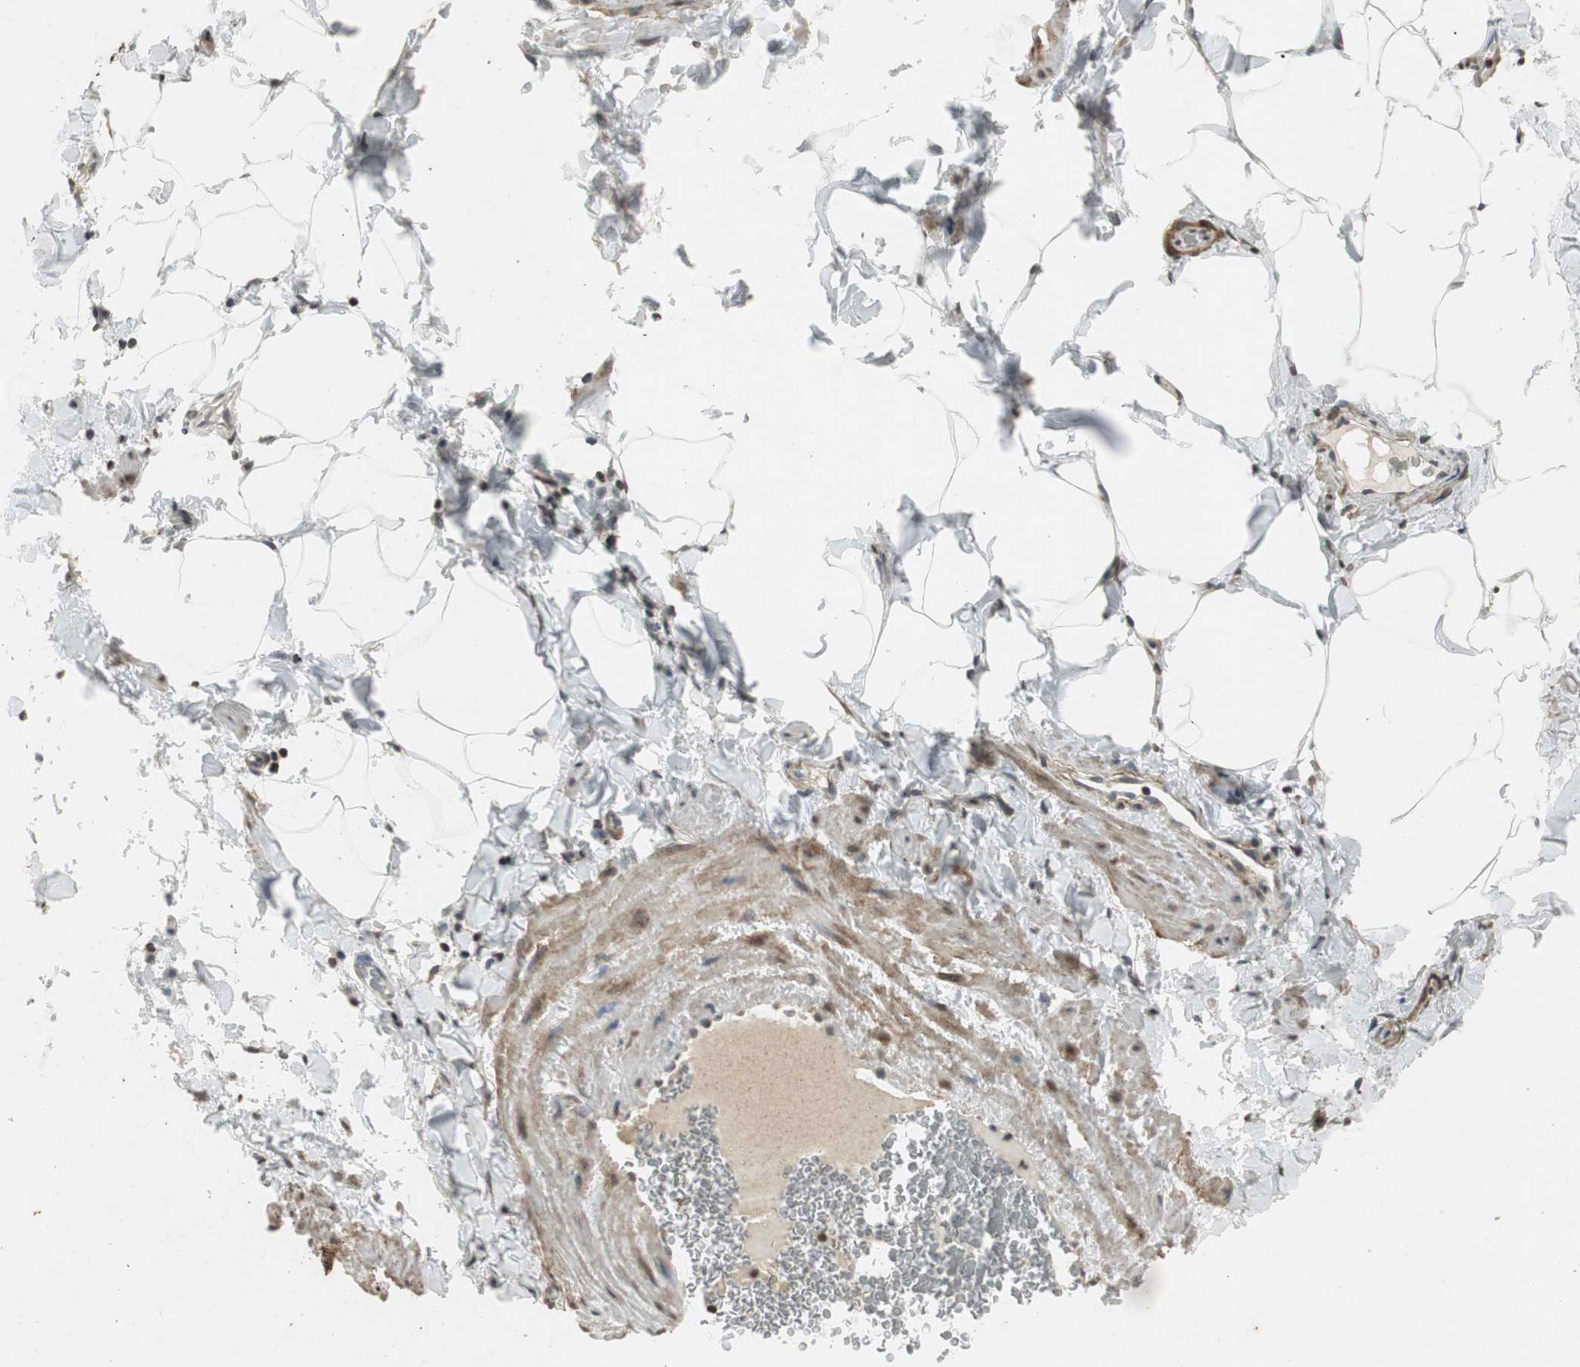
{"staining": {"intensity": "moderate", "quantity": "<25%", "location": "nuclear"}, "tissue": "adipose tissue", "cell_type": "Adipocytes", "image_type": "normal", "snomed": [{"axis": "morphology", "description": "Normal tissue, NOS"}, {"axis": "topography", "description": "Vascular tissue"}], "caption": "Immunohistochemistry staining of normal adipose tissue, which reveals low levels of moderate nuclear staining in about <25% of adipocytes indicating moderate nuclear protein positivity. The staining was performed using DAB (3,3'-diaminobenzidine) (brown) for protein detection and nuclei were counterstained in hematoxylin (blue).", "gene": "PRKG1", "patient": {"sex": "male", "age": 41}}